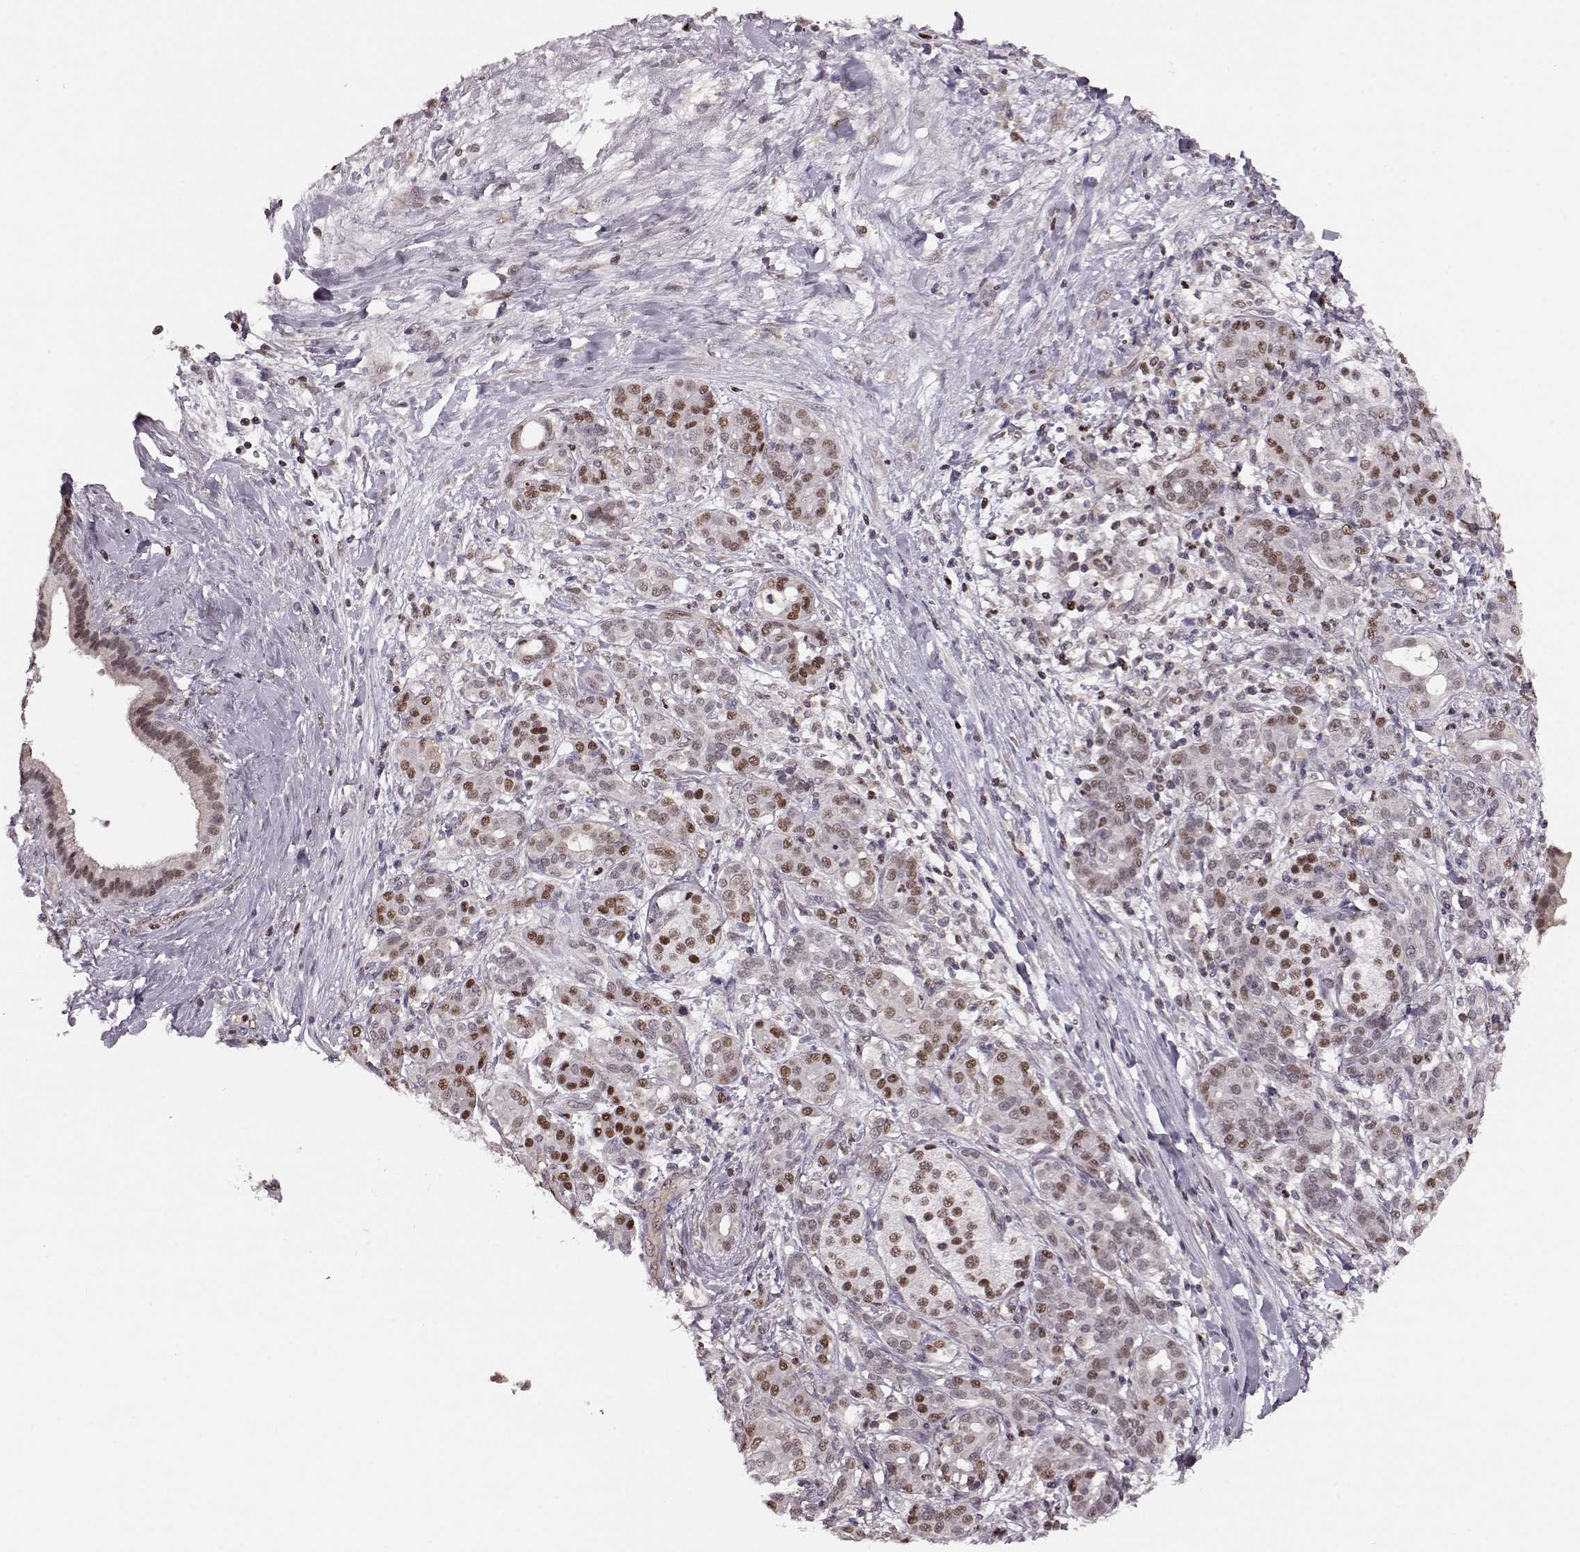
{"staining": {"intensity": "strong", "quantity": "<25%", "location": "nuclear"}, "tissue": "pancreatic cancer", "cell_type": "Tumor cells", "image_type": "cancer", "snomed": [{"axis": "morphology", "description": "Adenocarcinoma, NOS"}, {"axis": "topography", "description": "Pancreas"}], "caption": "Protein expression analysis of human pancreatic cancer reveals strong nuclear expression in approximately <25% of tumor cells.", "gene": "KLF6", "patient": {"sex": "male", "age": 44}}